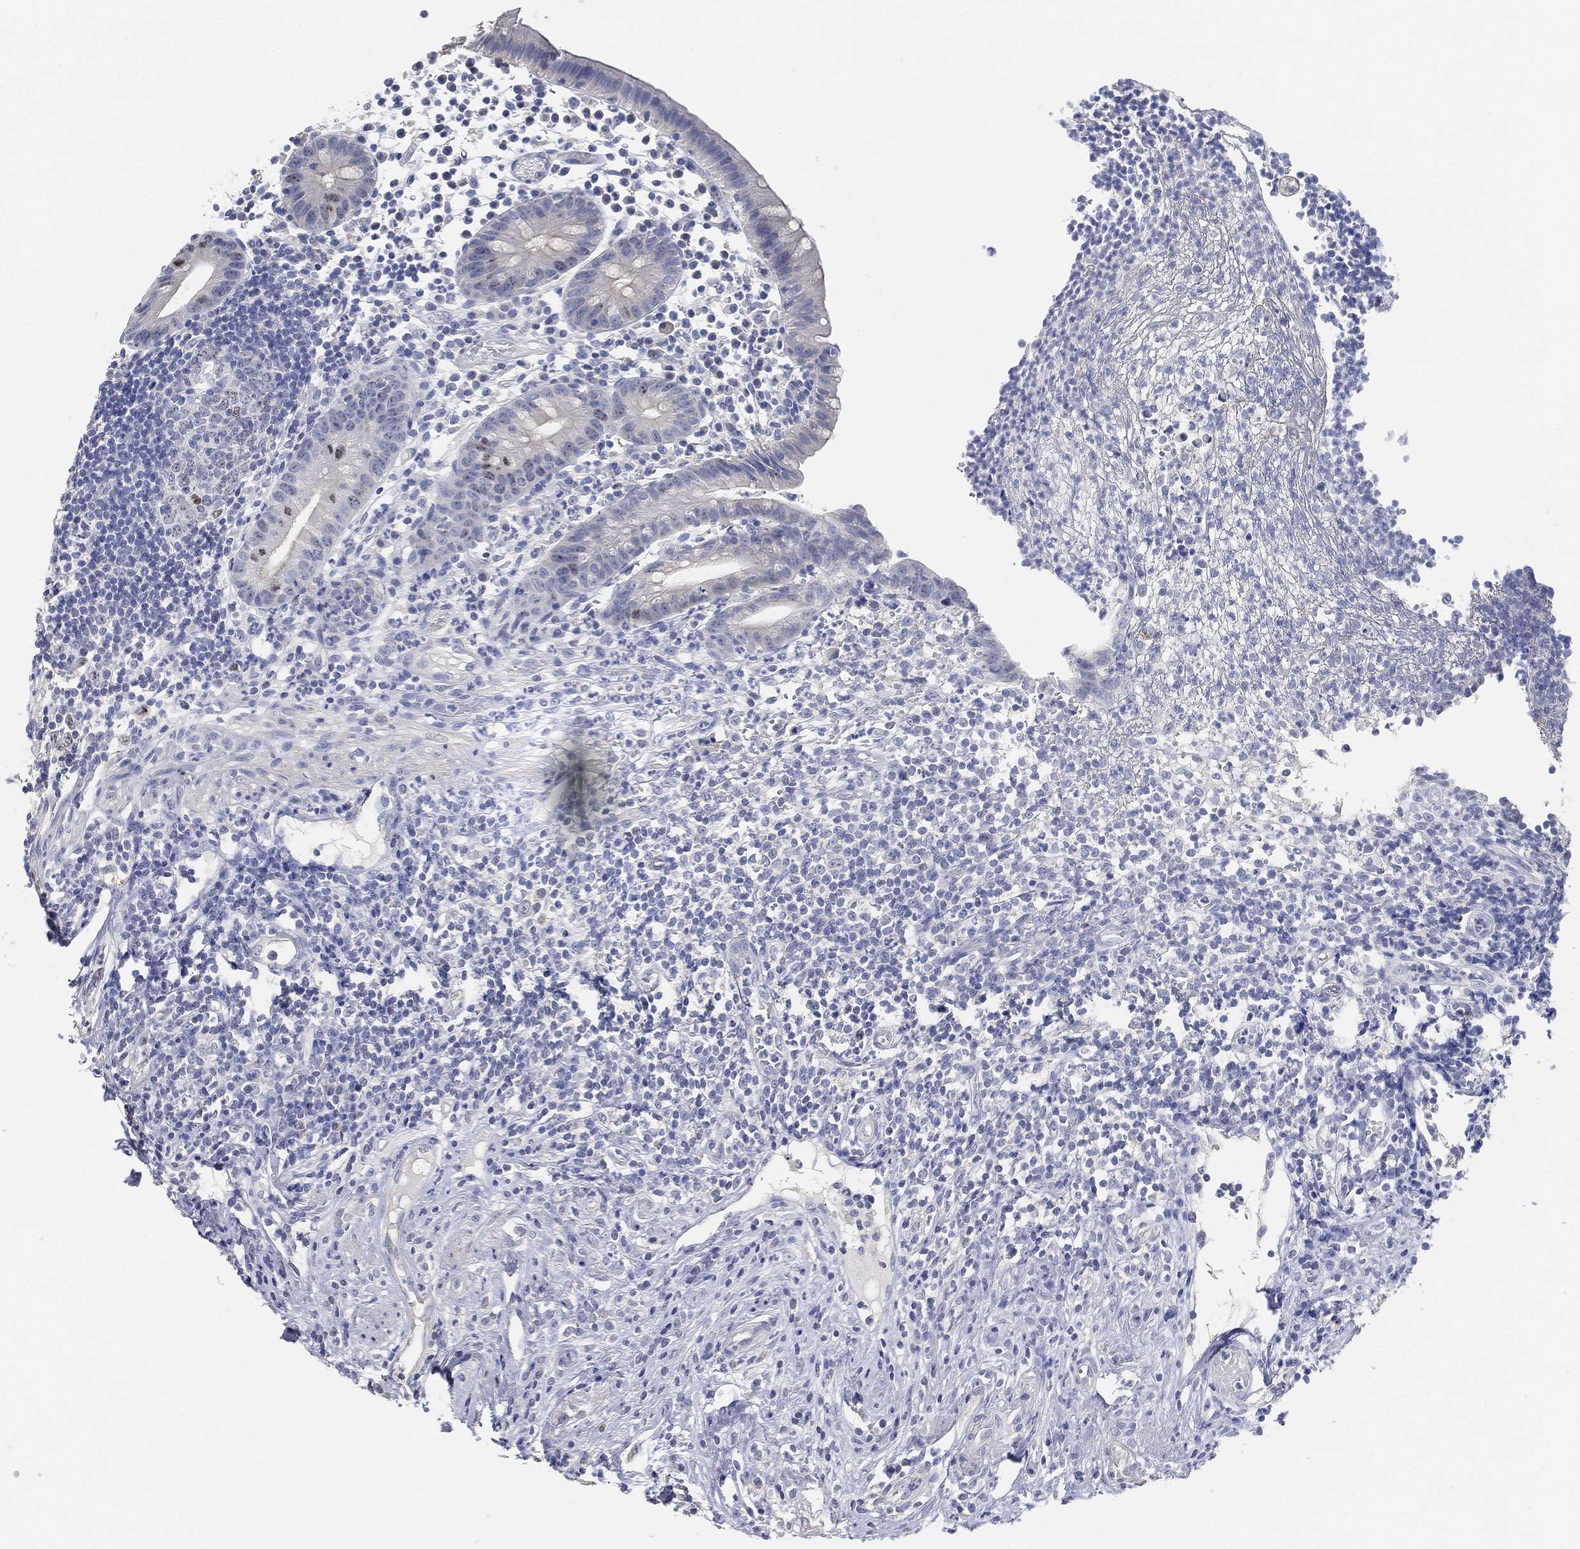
{"staining": {"intensity": "negative", "quantity": "none", "location": "none"}, "tissue": "appendix", "cell_type": "Glandular cells", "image_type": "normal", "snomed": [{"axis": "morphology", "description": "Normal tissue, NOS"}, {"axis": "topography", "description": "Appendix"}], "caption": "This histopathology image is of normal appendix stained with immunohistochemistry to label a protein in brown with the nuclei are counter-stained blue. There is no expression in glandular cells. (Immunohistochemistry (ihc), brightfield microscopy, high magnification).", "gene": "FAM187B", "patient": {"sex": "female", "age": 40}}